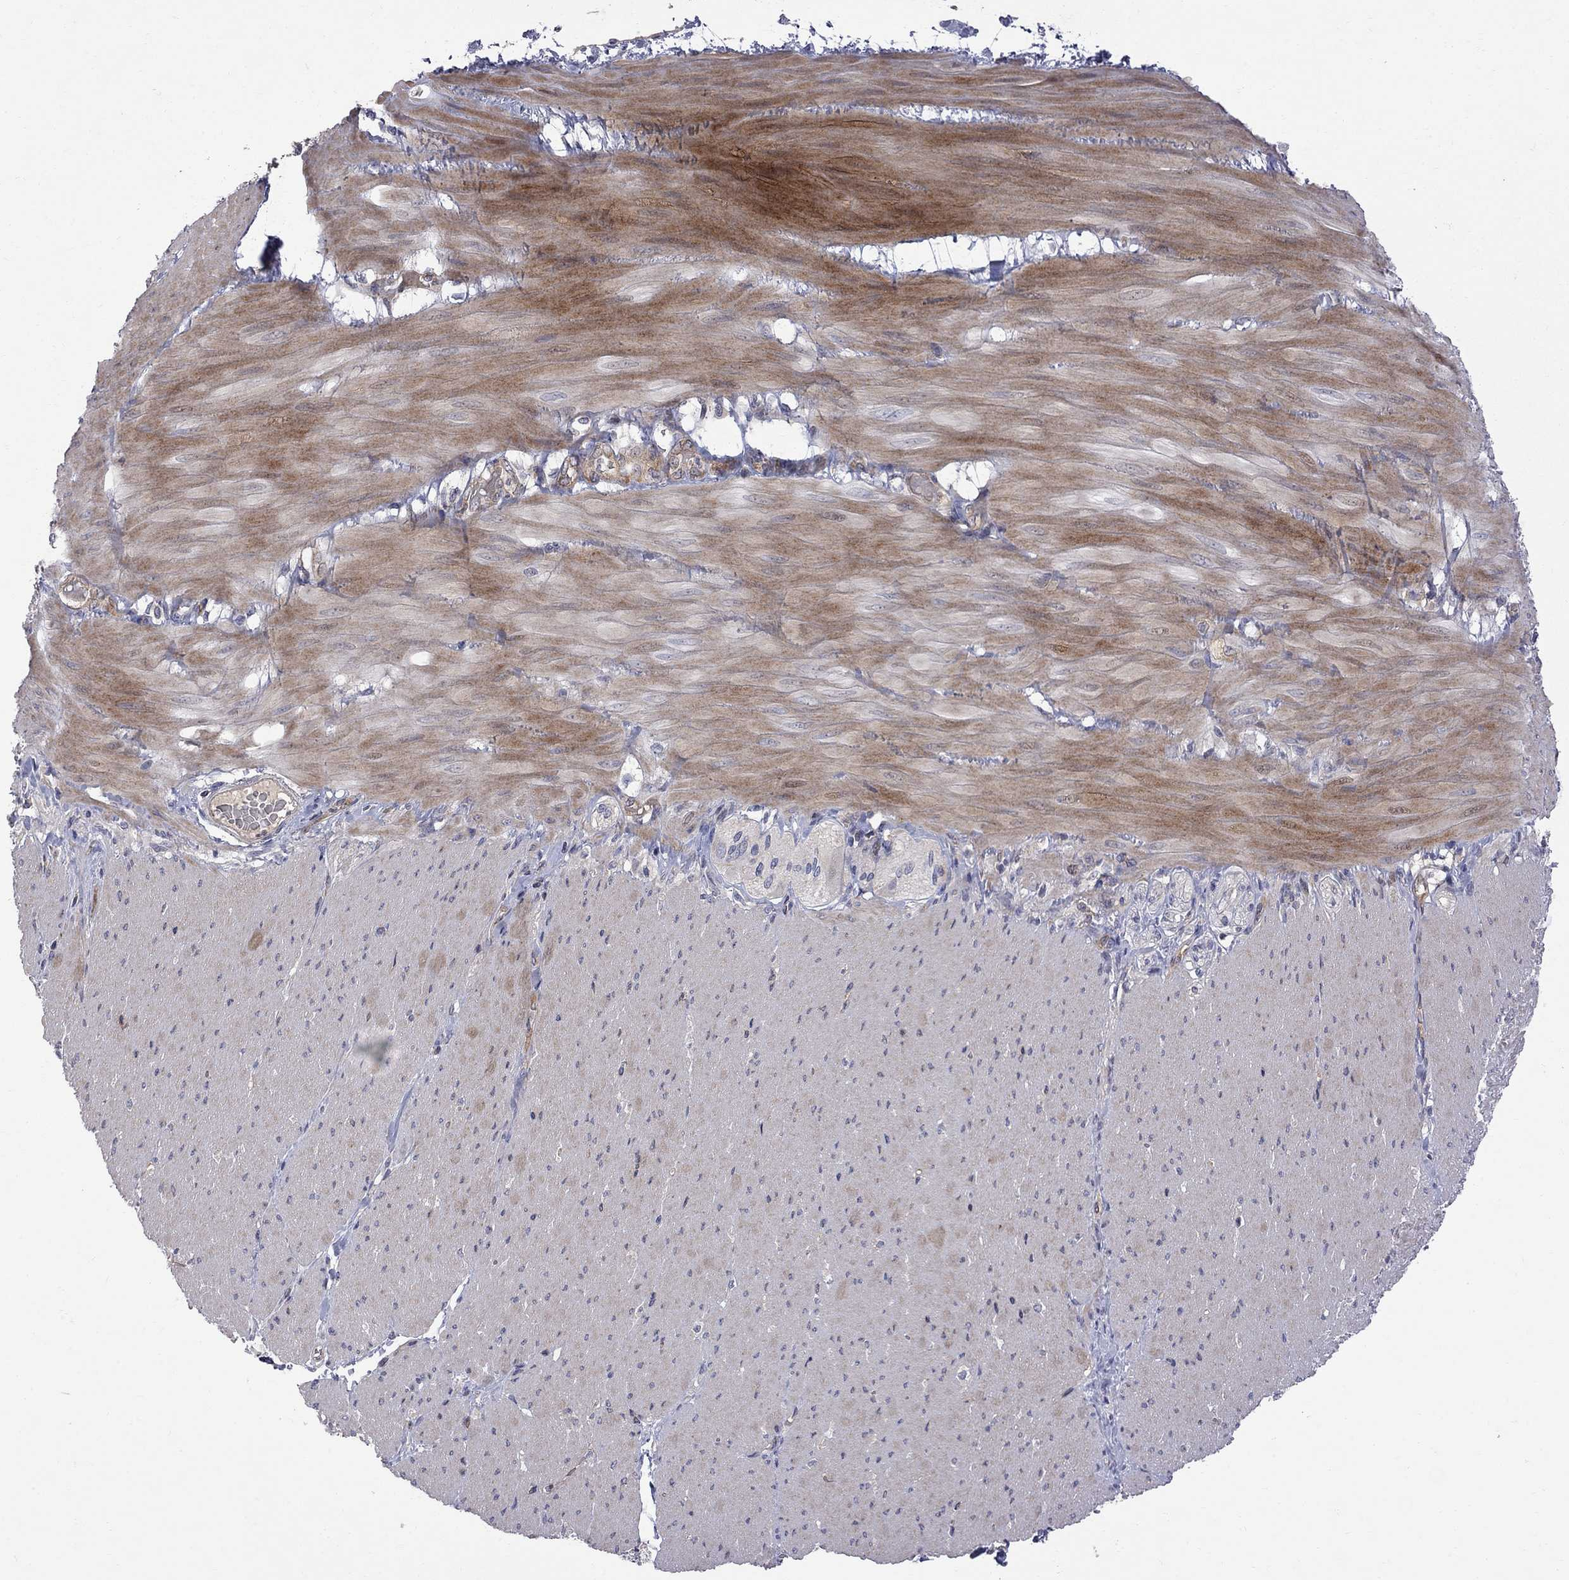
{"staining": {"intensity": "negative", "quantity": "none", "location": "none"}, "tissue": "adipose tissue", "cell_type": "Adipocytes", "image_type": "normal", "snomed": [{"axis": "morphology", "description": "Normal tissue, NOS"}, {"axis": "topography", "description": "Smooth muscle"}, {"axis": "topography", "description": "Duodenum"}, {"axis": "topography", "description": "Peripheral nerve tissue"}], "caption": "DAB immunohistochemical staining of benign adipose tissue displays no significant positivity in adipocytes. (DAB immunohistochemistry visualized using brightfield microscopy, high magnification).", "gene": "ABI3", "patient": {"sex": "female", "age": 61}}